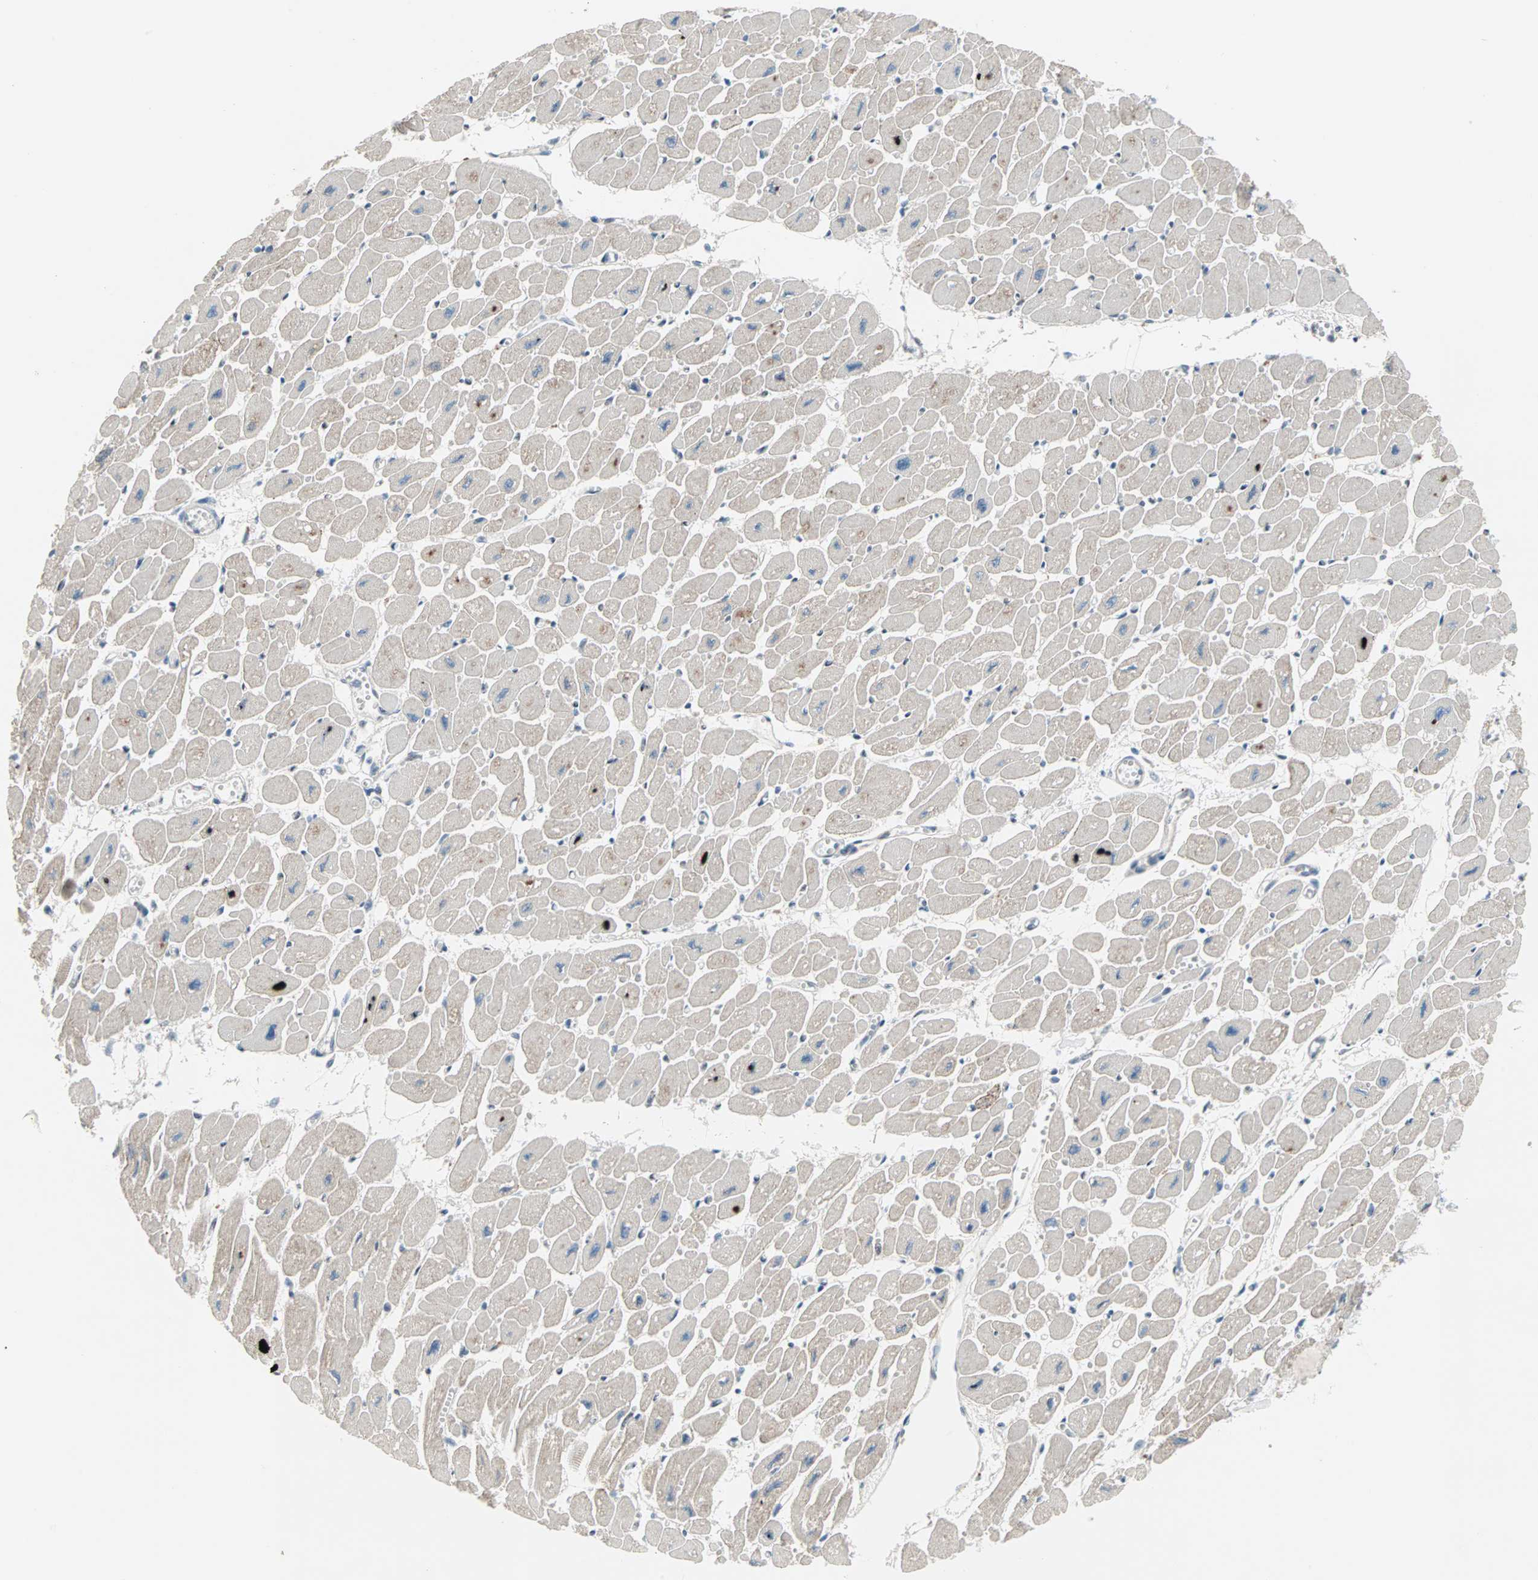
{"staining": {"intensity": "moderate", "quantity": "<25%", "location": "cytoplasmic/membranous"}, "tissue": "heart muscle", "cell_type": "Cardiomyocytes", "image_type": "normal", "snomed": [{"axis": "morphology", "description": "Normal tissue, NOS"}, {"axis": "topography", "description": "Heart"}], "caption": "A photomicrograph of heart muscle stained for a protein reveals moderate cytoplasmic/membranous brown staining in cardiomyocytes. (Stains: DAB (3,3'-diaminobenzidine) in brown, nuclei in blue, Microscopy: brightfield microscopy at high magnification).", "gene": "CAND2", "patient": {"sex": "female", "age": 54}}